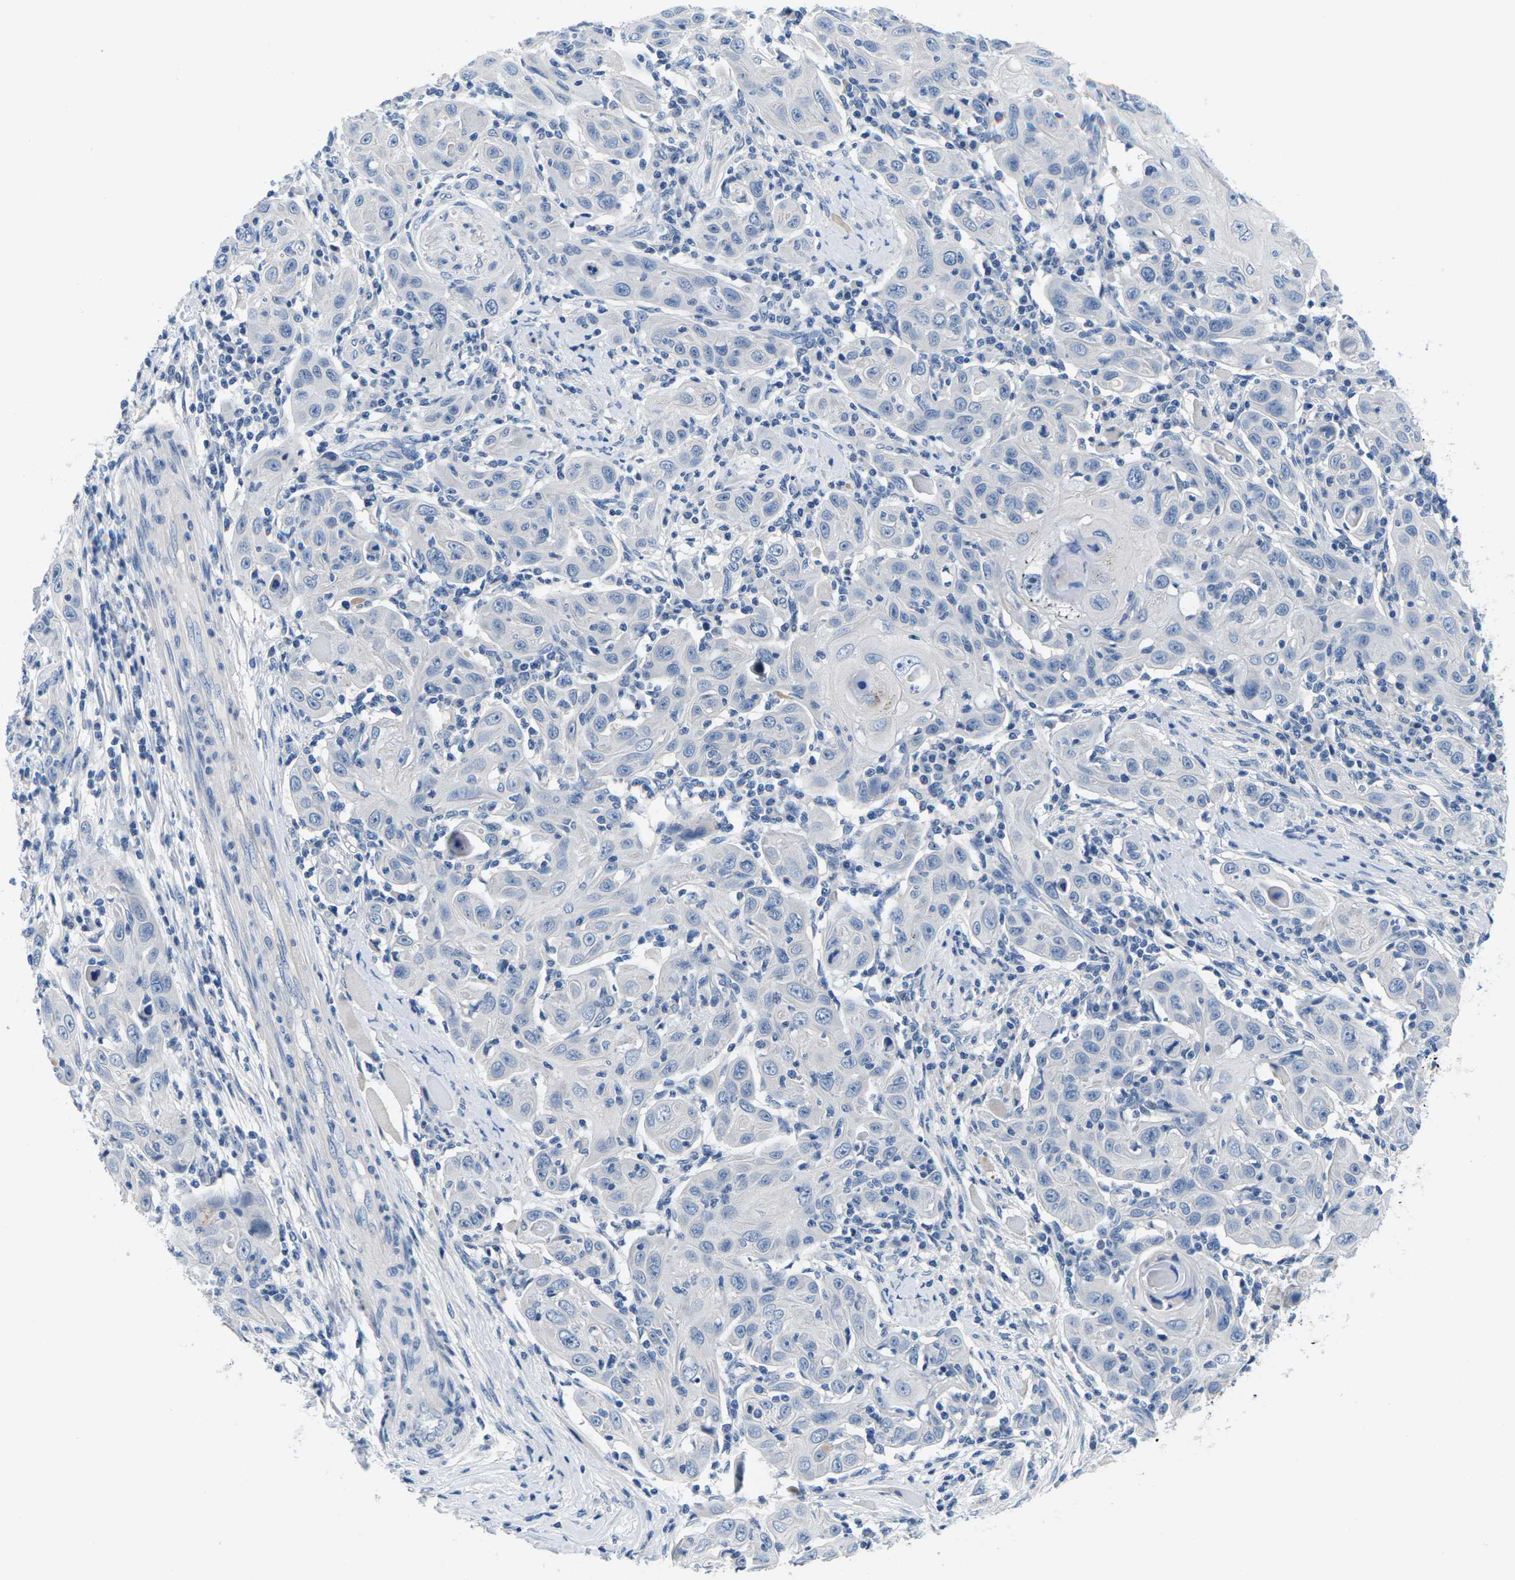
{"staining": {"intensity": "negative", "quantity": "none", "location": "none"}, "tissue": "skin cancer", "cell_type": "Tumor cells", "image_type": "cancer", "snomed": [{"axis": "morphology", "description": "Squamous cell carcinoma, NOS"}, {"axis": "topography", "description": "Skin"}], "caption": "Skin squamous cell carcinoma stained for a protein using IHC reveals no expression tumor cells.", "gene": "TSPAN2", "patient": {"sex": "female", "age": 88}}